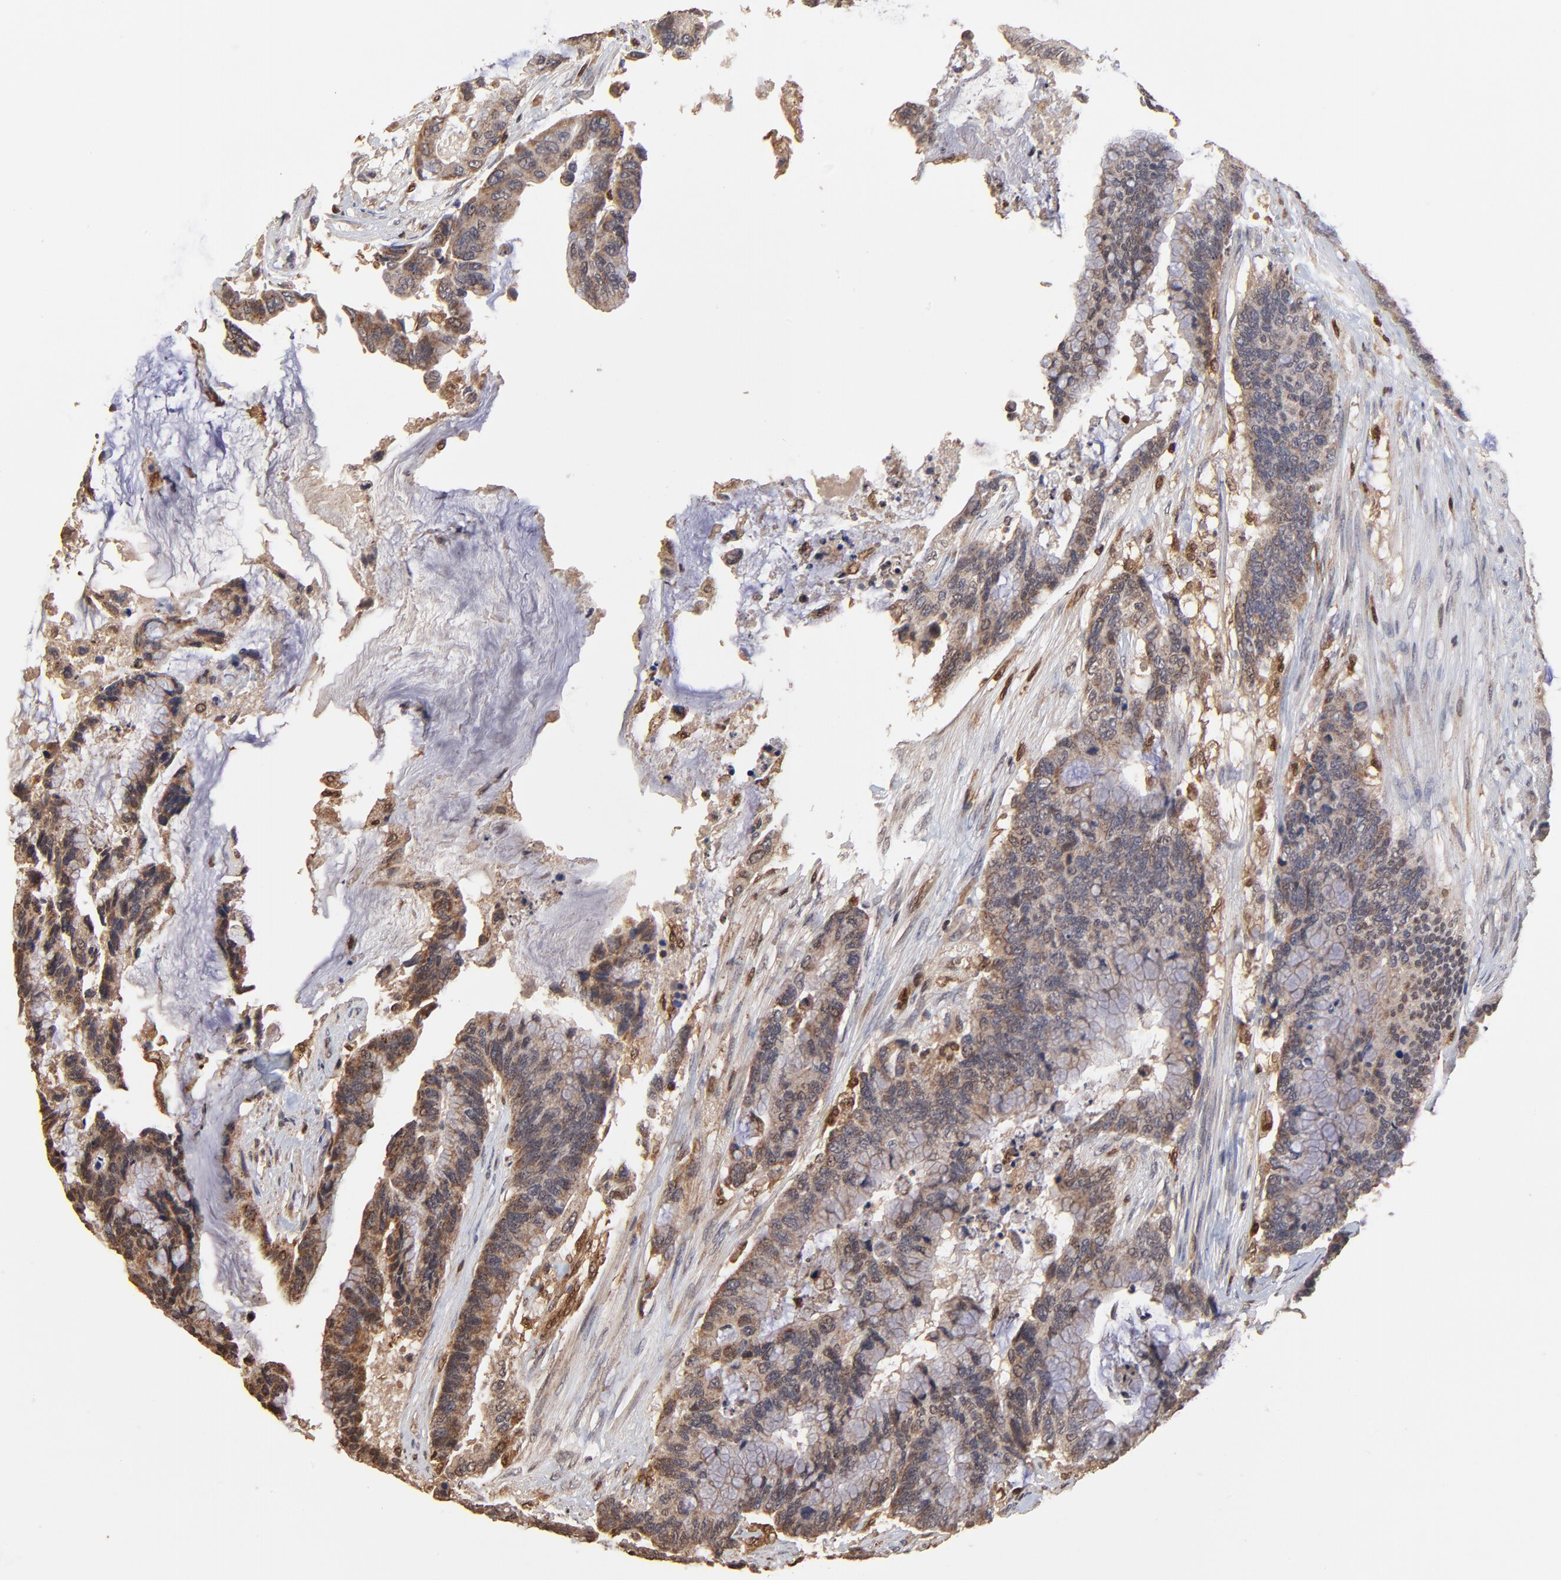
{"staining": {"intensity": "weak", "quantity": ">75%", "location": "cytoplasmic/membranous"}, "tissue": "colorectal cancer", "cell_type": "Tumor cells", "image_type": "cancer", "snomed": [{"axis": "morphology", "description": "Adenocarcinoma, NOS"}, {"axis": "topography", "description": "Rectum"}], "caption": "Adenocarcinoma (colorectal) stained with DAB IHC exhibits low levels of weak cytoplasmic/membranous positivity in about >75% of tumor cells.", "gene": "CASP1", "patient": {"sex": "female", "age": 59}}